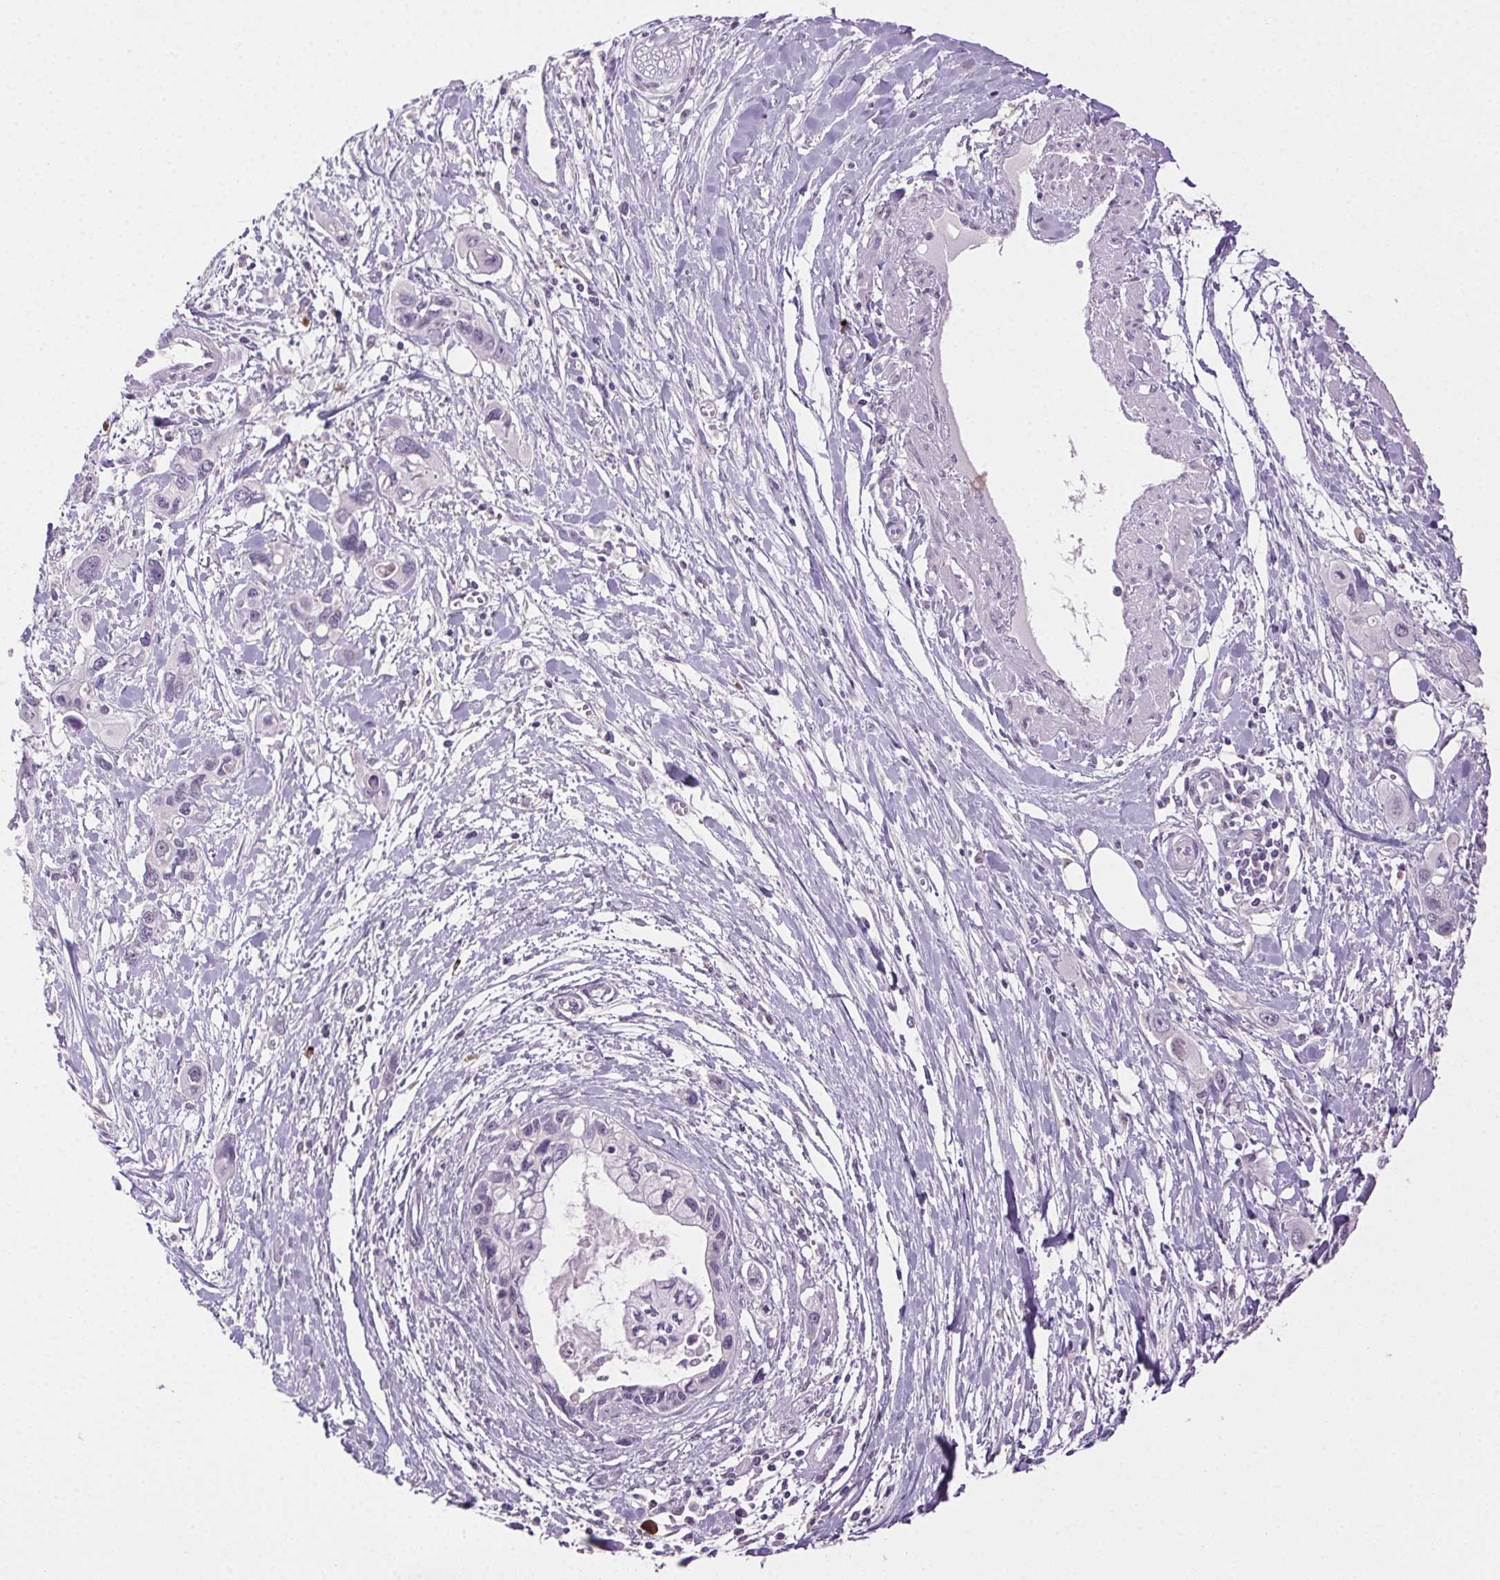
{"staining": {"intensity": "negative", "quantity": "none", "location": "none"}, "tissue": "pancreatic cancer", "cell_type": "Tumor cells", "image_type": "cancer", "snomed": [{"axis": "morphology", "description": "Adenocarcinoma, NOS"}, {"axis": "topography", "description": "Pancreas"}], "caption": "Tumor cells are negative for brown protein staining in pancreatic cancer. Brightfield microscopy of immunohistochemistry (IHC) stained with DAB (brown) and hematoxylin (blue), captured at high magnification.", "gene": "CLDN10", "patient": {"sex": "male", "age": 60}}